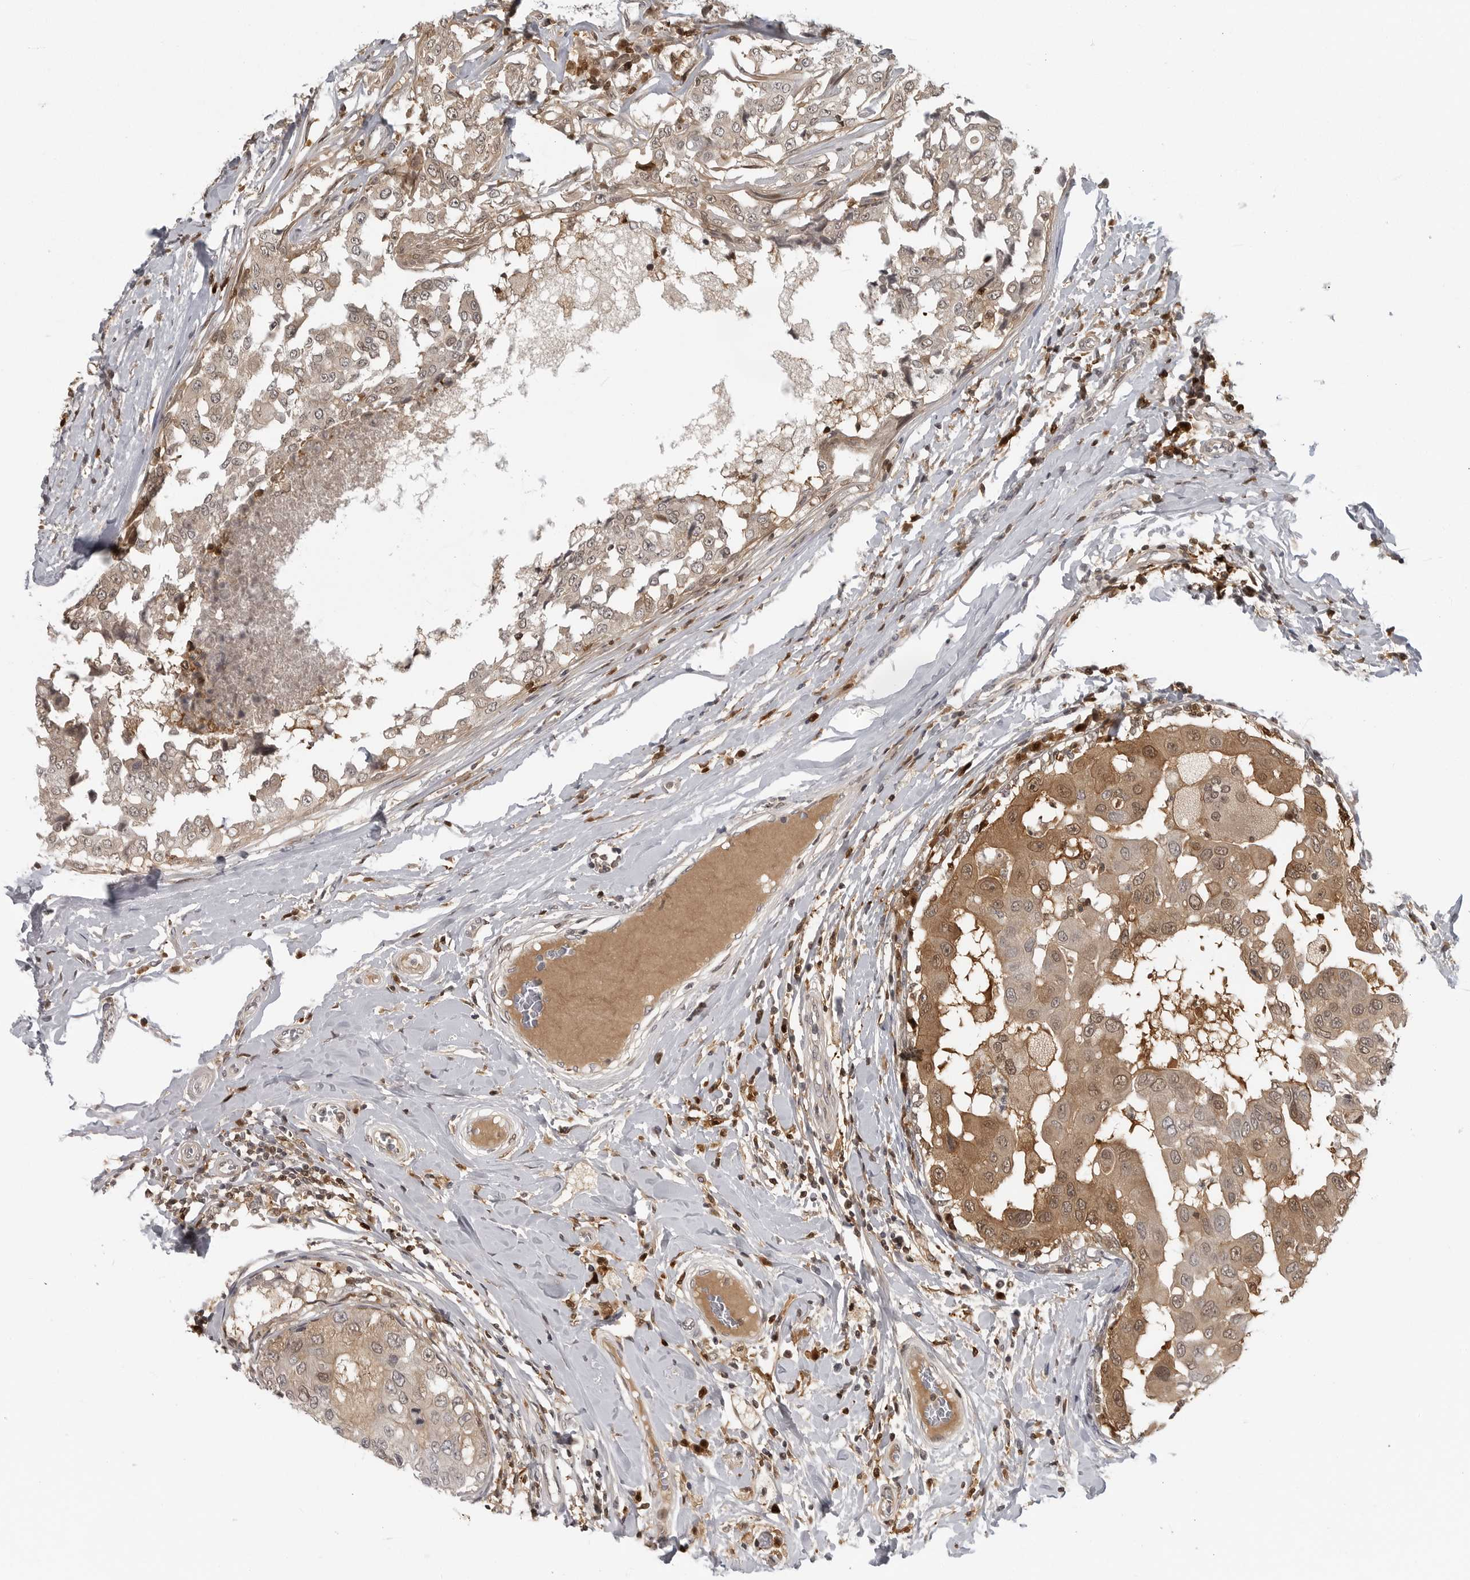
{"staining": {"intensity": "moderate", "quantity": "25%-75%", "location": "cytoplasmic/membranous,nuclear"}, "tissue": "breast cancer", "cell_type": "Tumor cells", "image_type": "cancer", "snomed": [{"axis": "morphology", "description": "Duct carcinoma"}, {"axis": "topography", "description": "Breast"}], "caption": "The immunohistochemical stain highlights moderate cytoplasmic/membranous and nuclear positivity in tumor cells of breast cancer (infiltrating ductal carcinoma) tissue.", "gene": "CTIF", "patient": {"sex": "female", "age": 27}}